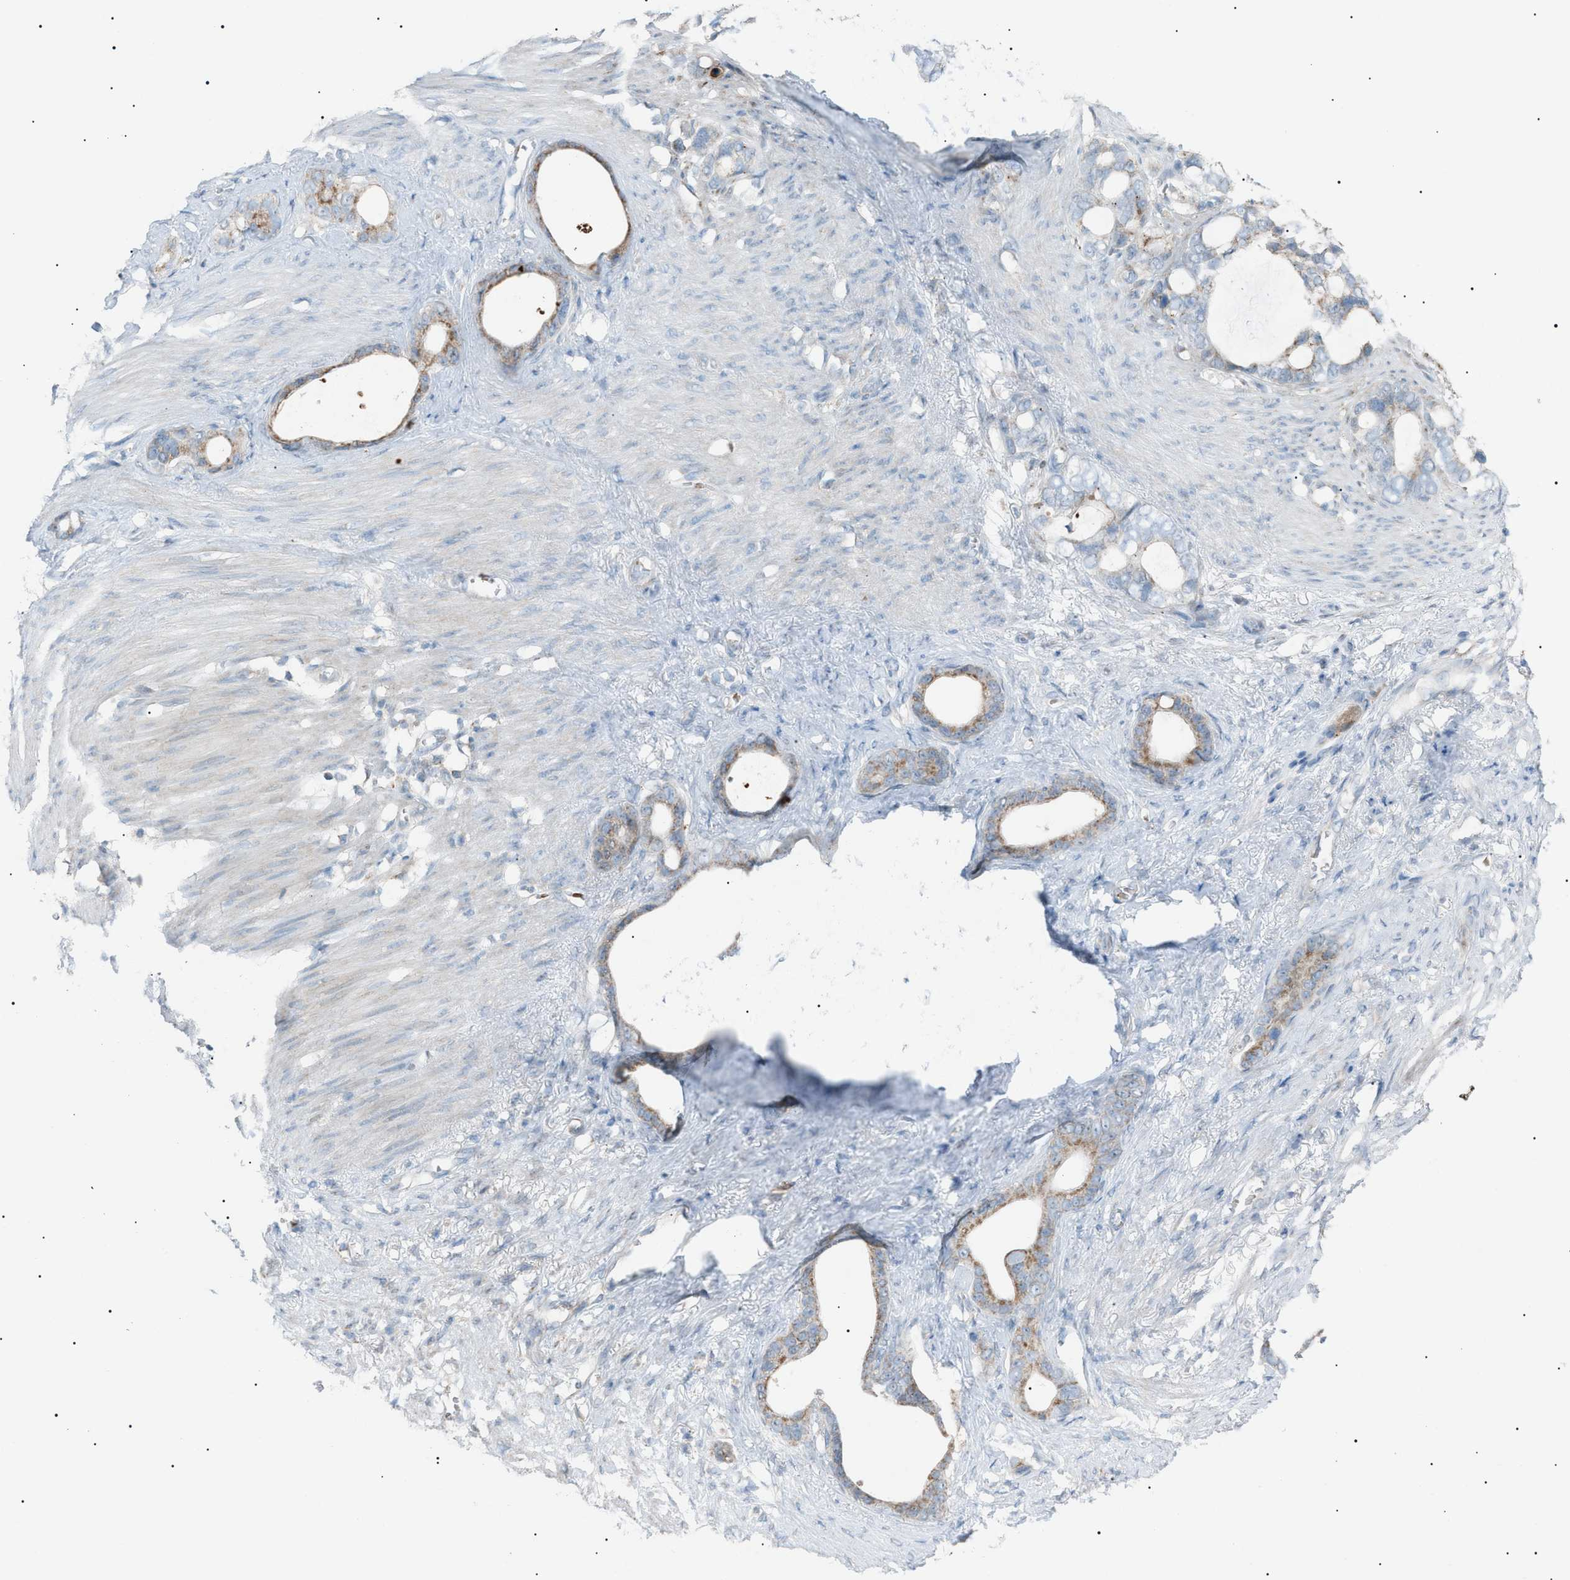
{"staining": {"intensity": "weak", "quantity": ">75%", "location": "cytoplasmic/membranous"}, "tissue": "stomach cancer", "cell_type": "Tumor cells", "image_type": "cancer", "snomed": [{"axis": "morphology", "description": "Adenocarcinoma, NOS"}, {"axis": "topography", "description": "Stomach"}], "caption": "Weak cytoplasmic/membranous expression is present in about >75% of tumor cells in adenocarcinoma (stomach).", "gene": "ZNF516", "patient": {"sex": "female", "age": 75}}